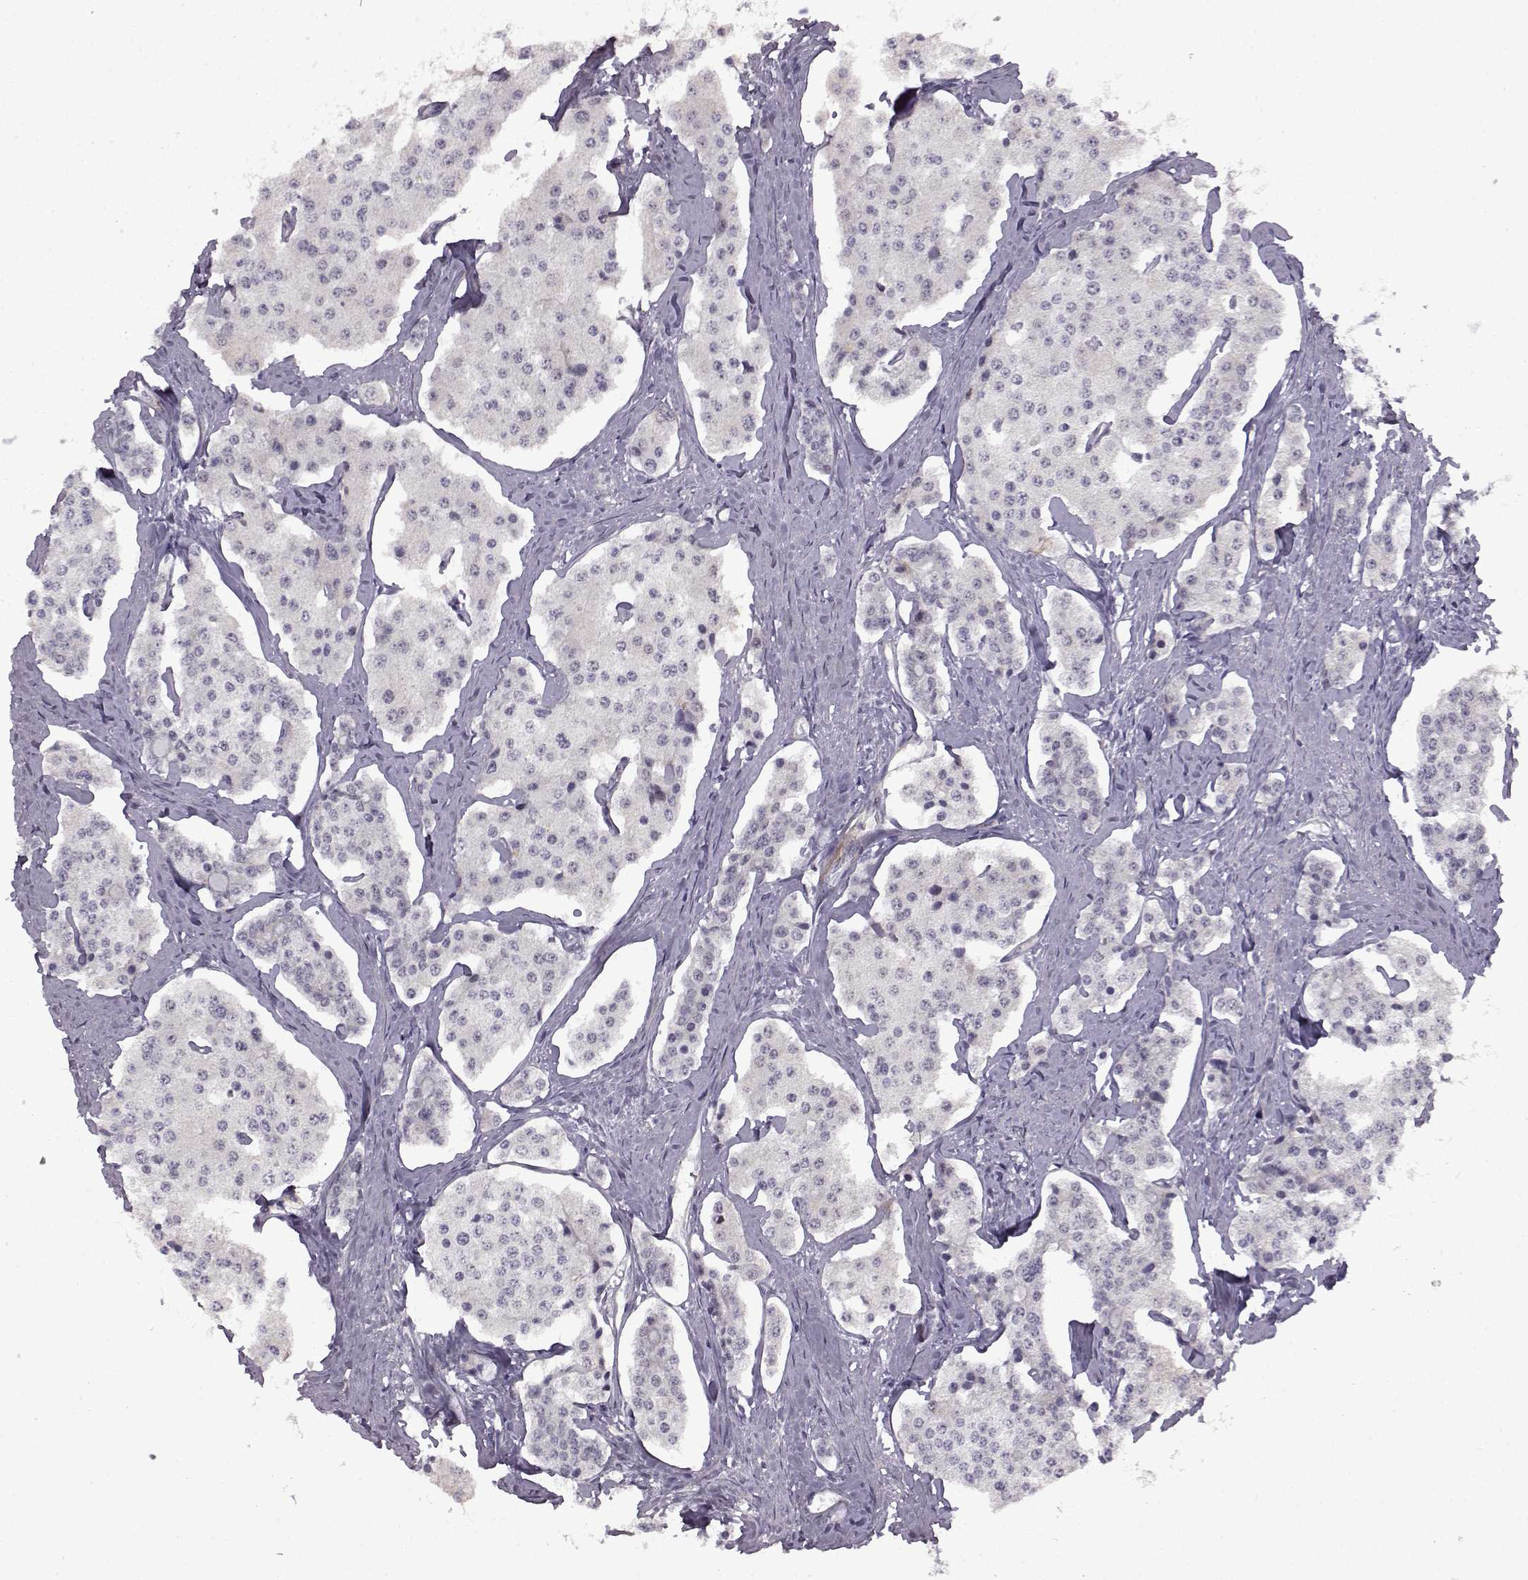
{"staining": {"intensity": "negative", "quantity": "none", "location": "none"}, "tissue": "carcinoid", "cell_type": "Tumor cells", "image_type": "cancer", "snomed": [{"axis": "morphology", "description": "Carcinoid, malignant, NOS"}, {"axis": "topography", "description": "Small intestine"}], "caption": "The micrograph exhibits no staining of tumor cells in malignant carcinoid.", "gene": "SYNPO2", "patient": {"sex": "female", "age": 65}}